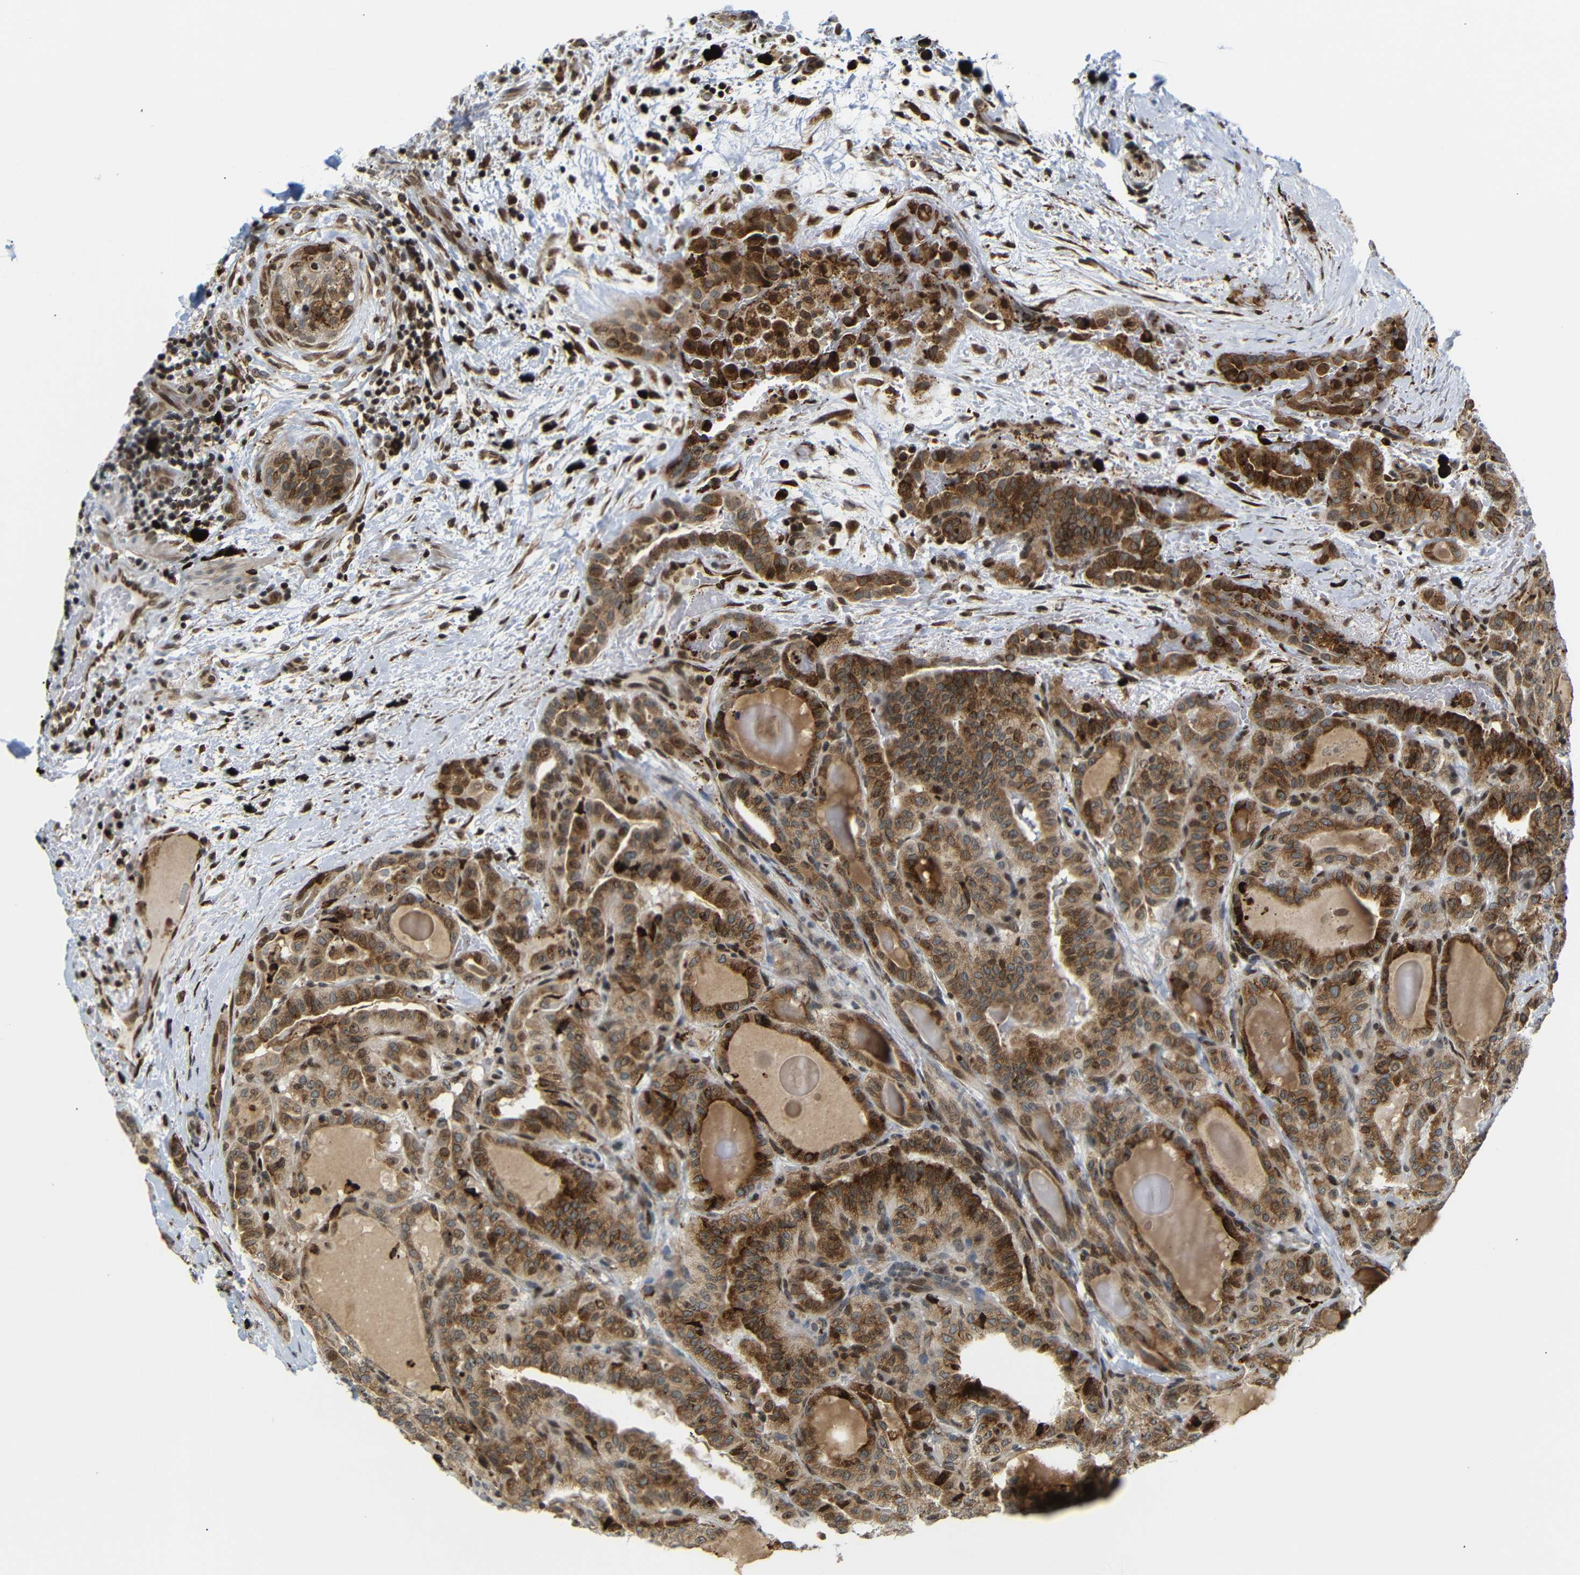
{"staining": {"intensity": "moderate", "quantity": ">75%", "location": "cytoplasmic/membranous,nuclear"}, "tissue": "thyroid cancer", "cell_type": "Tumor cells", "image_type": "cancer", "snomed": [{"axis": "morphology", "description": "Papillary adenocarcinoma, NOS"}, {"axis": "topography", "description": "Thyroid gland"}], "caption": "Immunohistochemistry (IHC) of thyroid papillary adenocarcinoma exhibits medium levels of moderate cytoplasmic/membranous and nuclear expression in about >75% of tumor cells. The staining was performed using DAB, with brown indicating positive protein expression. Nuclei are stained blue with hematoxylin.", "gene": "SPCS2", "patient": {"sex": "male", "age": 77}}